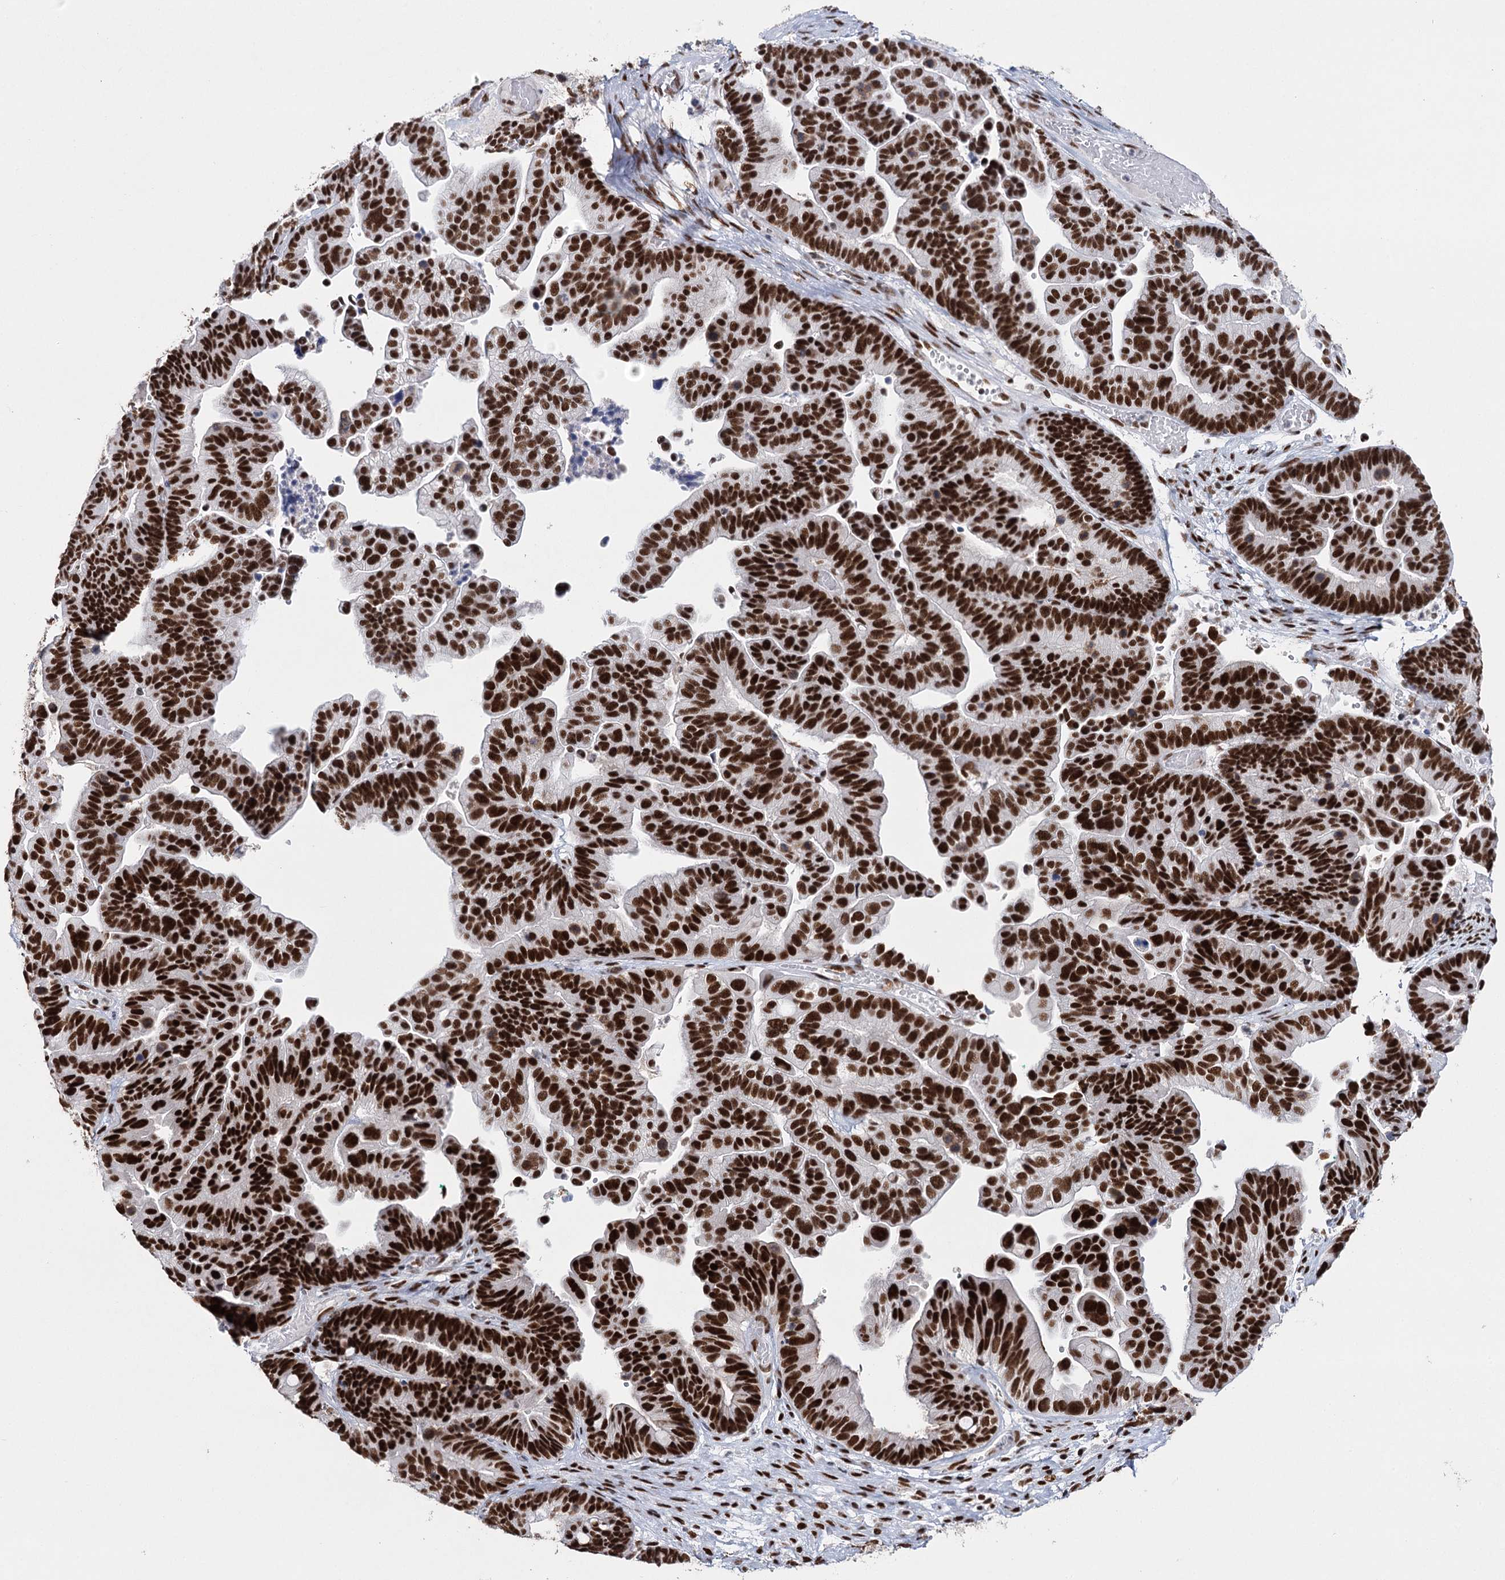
{"staining": {"intensity": "strong", "quantity": ">75%", "location": "nuclear"}, "tissue": "ovarian cancer", "cell_type": "Tumor cells", "image_type": "cancer", "snomed": [{"axis": "morphology", "description": "Cystadenocarcinoma, serous, NOS"}, {"axis": "topography", "description": "Ovary"}], "caption": "A brown stain shows strong nuclear expression of a protein in human ovarian cancer tumor cells. (Brightfield microscopy of DAB IHC at high magnification).", "gene": "SCAF8", "patient": {"sex": "female", "age": 56}}